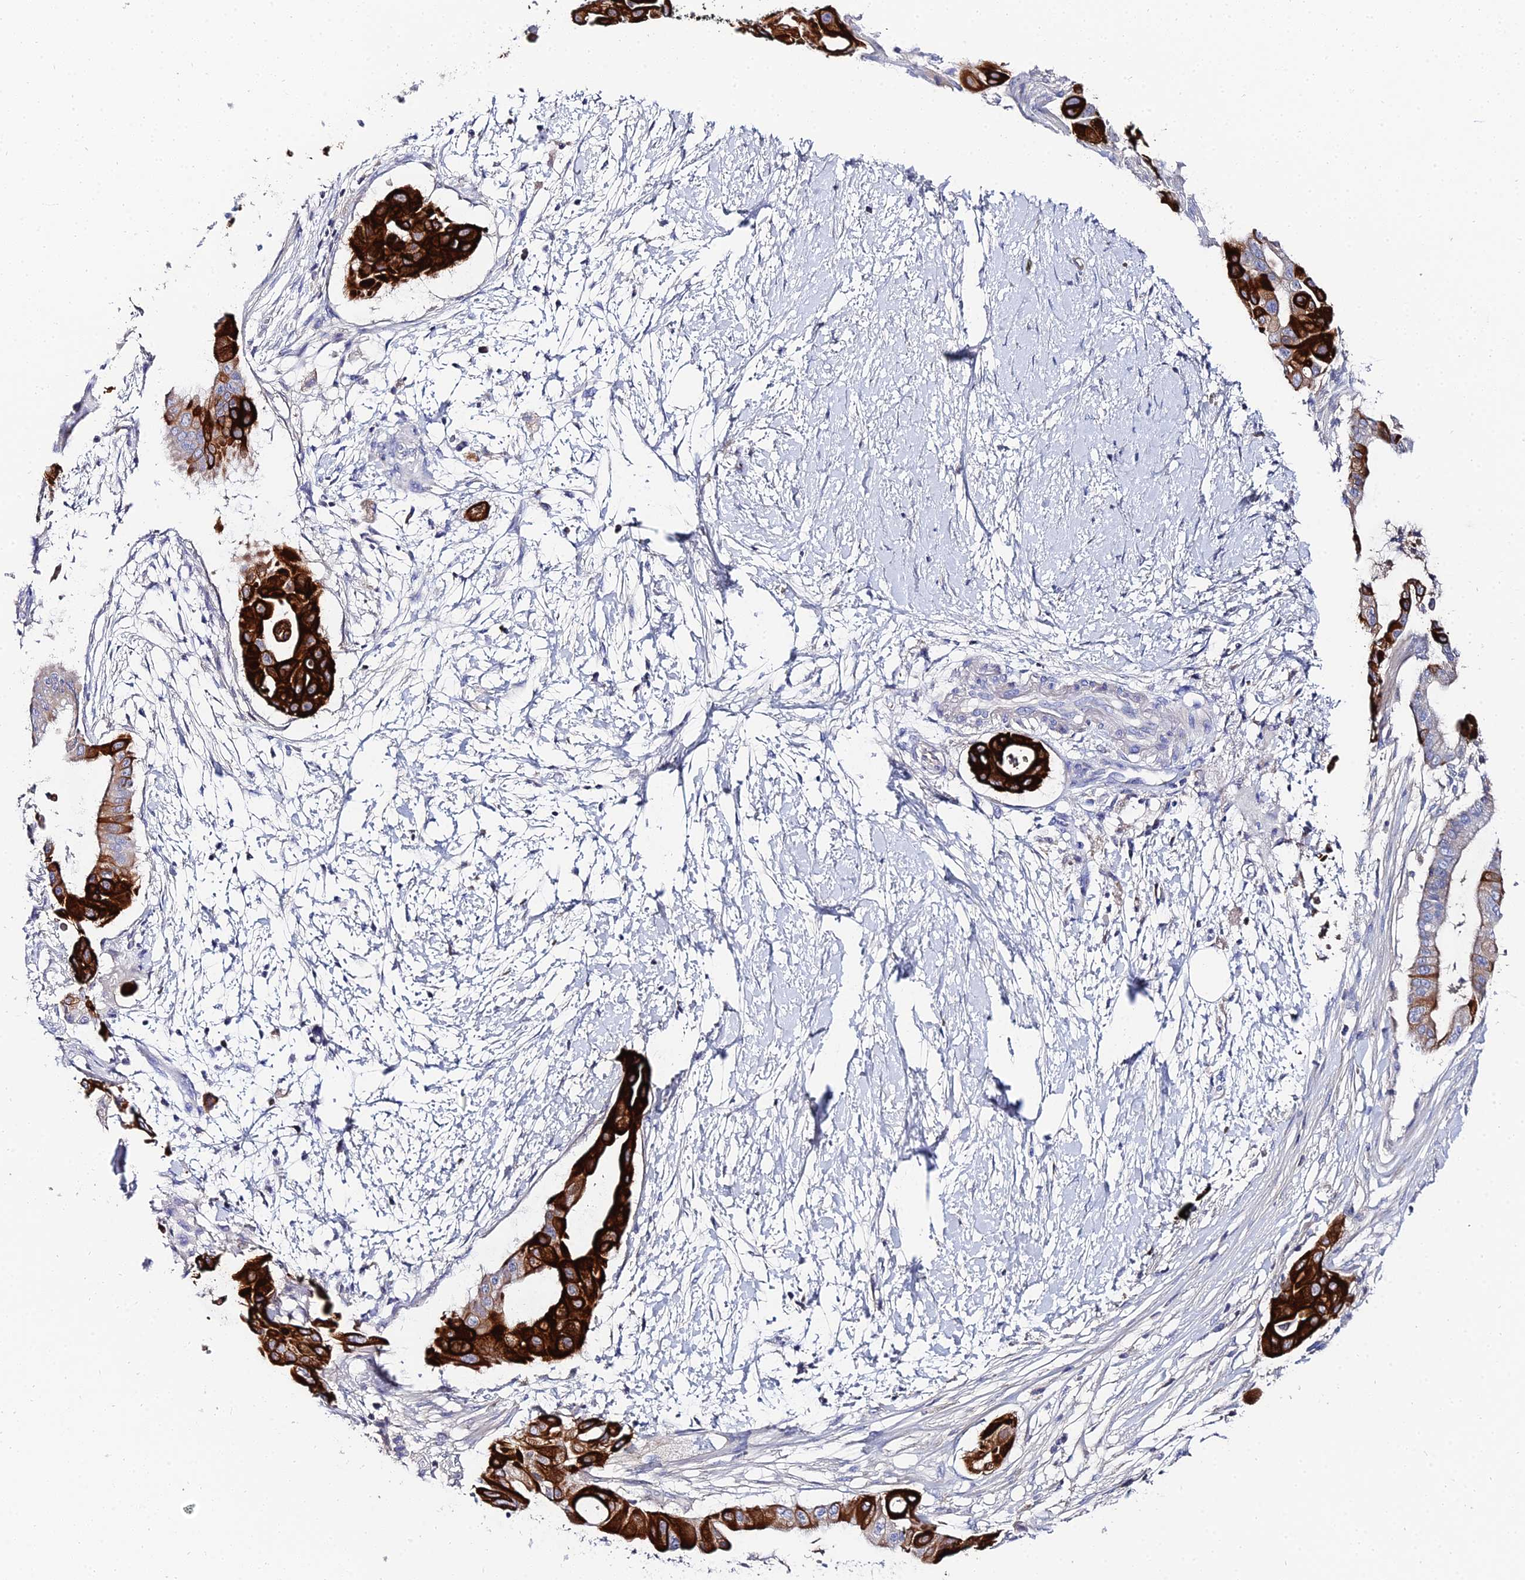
{"staining": {"intensity": "strong", "quantity": ">75%", "location": "cytoplasmic/membranous"}, "tissue": "pancreatic cancer", "cell_type": "Tumor cells", "image_type": "cancer", "snomed": [{"axis": "morphology", "description": "Adenocarcinoma, NOS"}, {"axis": "topography", "description": "Pancreas"}], "caption": "Approximately >75% of tumor cells in human pancreatic adenocarcinoma demonstrate strong cytoplasmic/membranous protein expression as visualized by brown immunohistochemical staining.", "gene": "KRT17", "patient": {"sex": "male", "age": 68}}